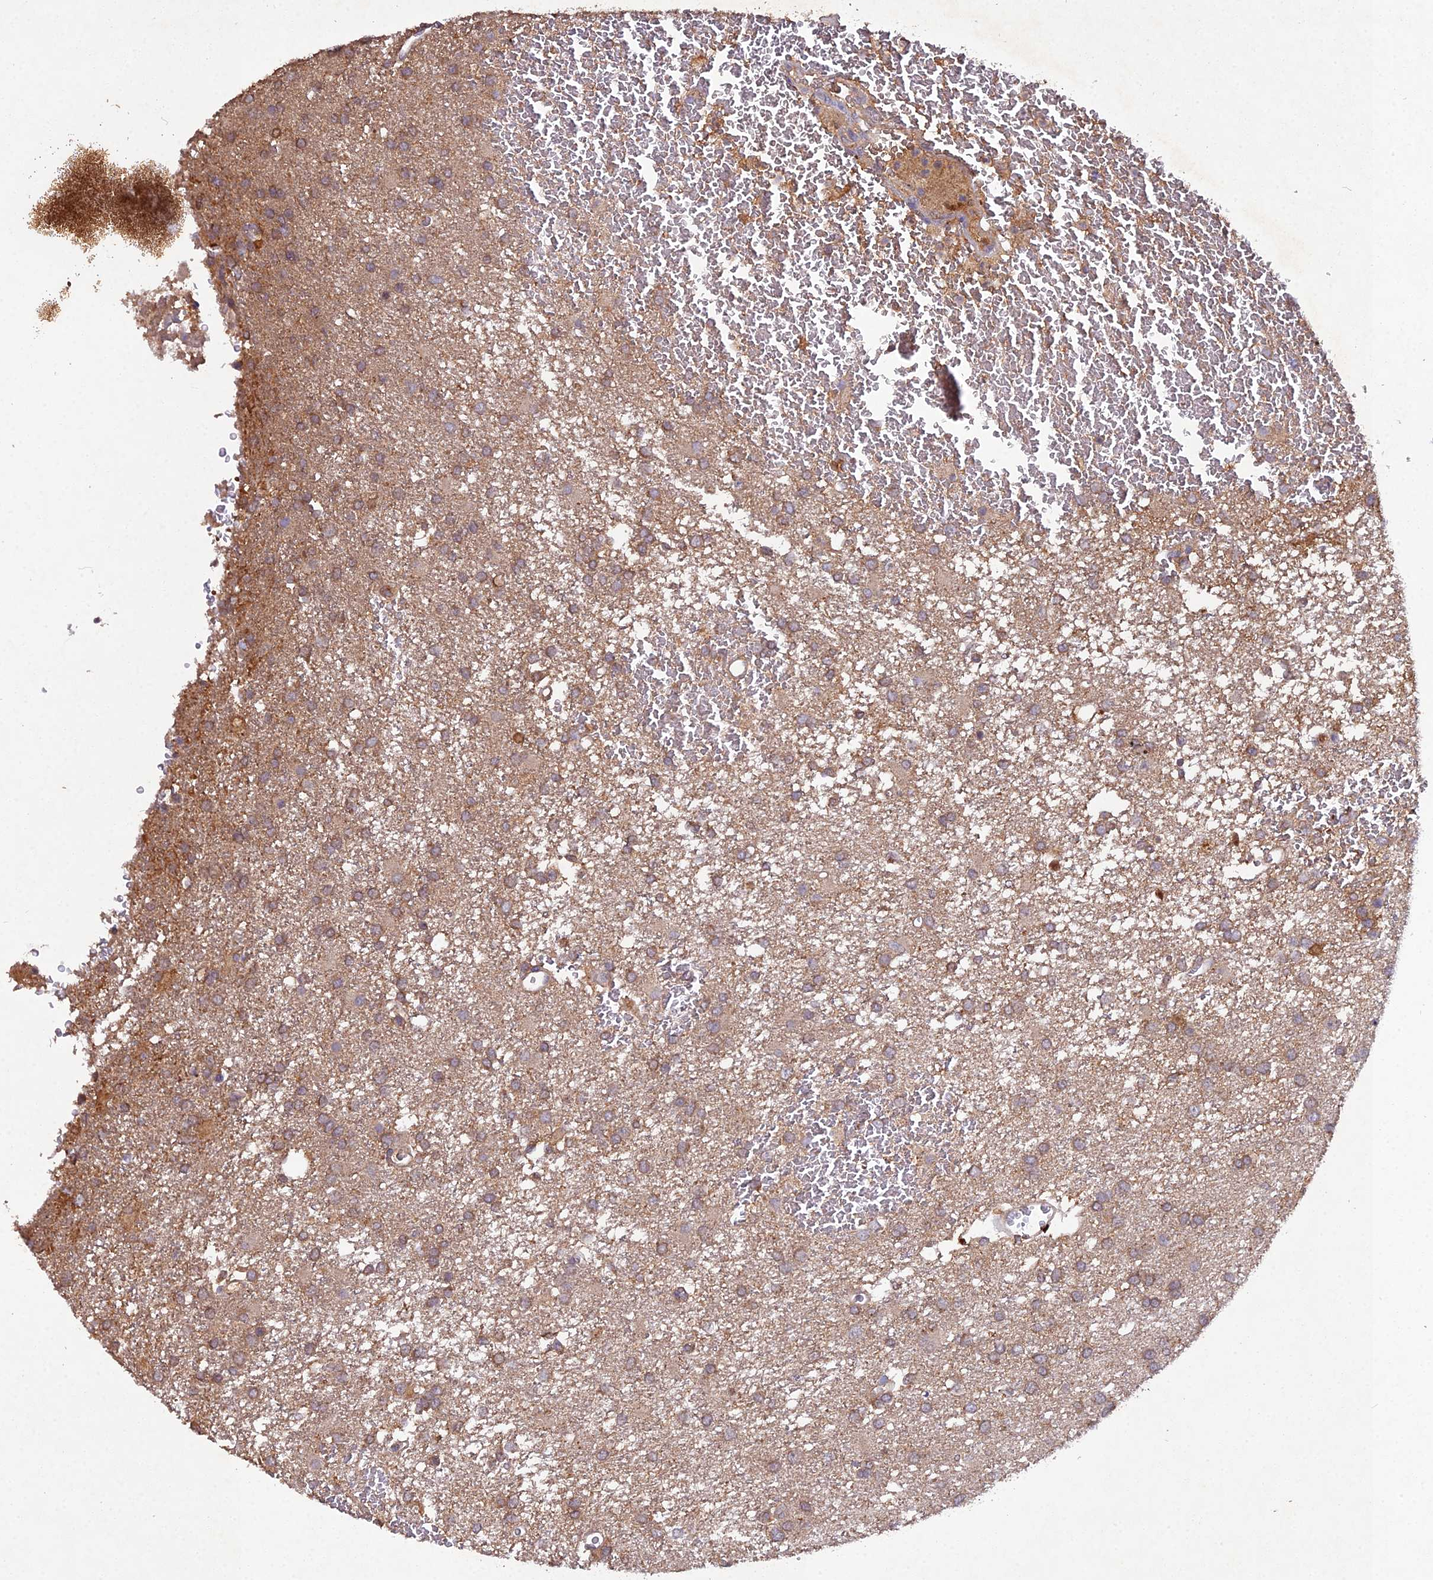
{"staining": {"intensity": "weak", "quantity": ">75%", "location": "cytoplasmic/membranous"}, "tissue": "glioma", "cell_type": "Tumor cells", "image_type": "cancer", "snomed": [{"axis": "morphology", "description": "Glioma, malignant, High grade"}, {"axis": "topography", "description": "Brain"}], "caption": "Protein analysis of malignant glioma (high-grade) tissue demonstrates weak cytoplasmic/membranous positivity in approximately >75% of tumor cells.", "gene": "TMEM258", "patient": {"sex": "female", "age": 74}}